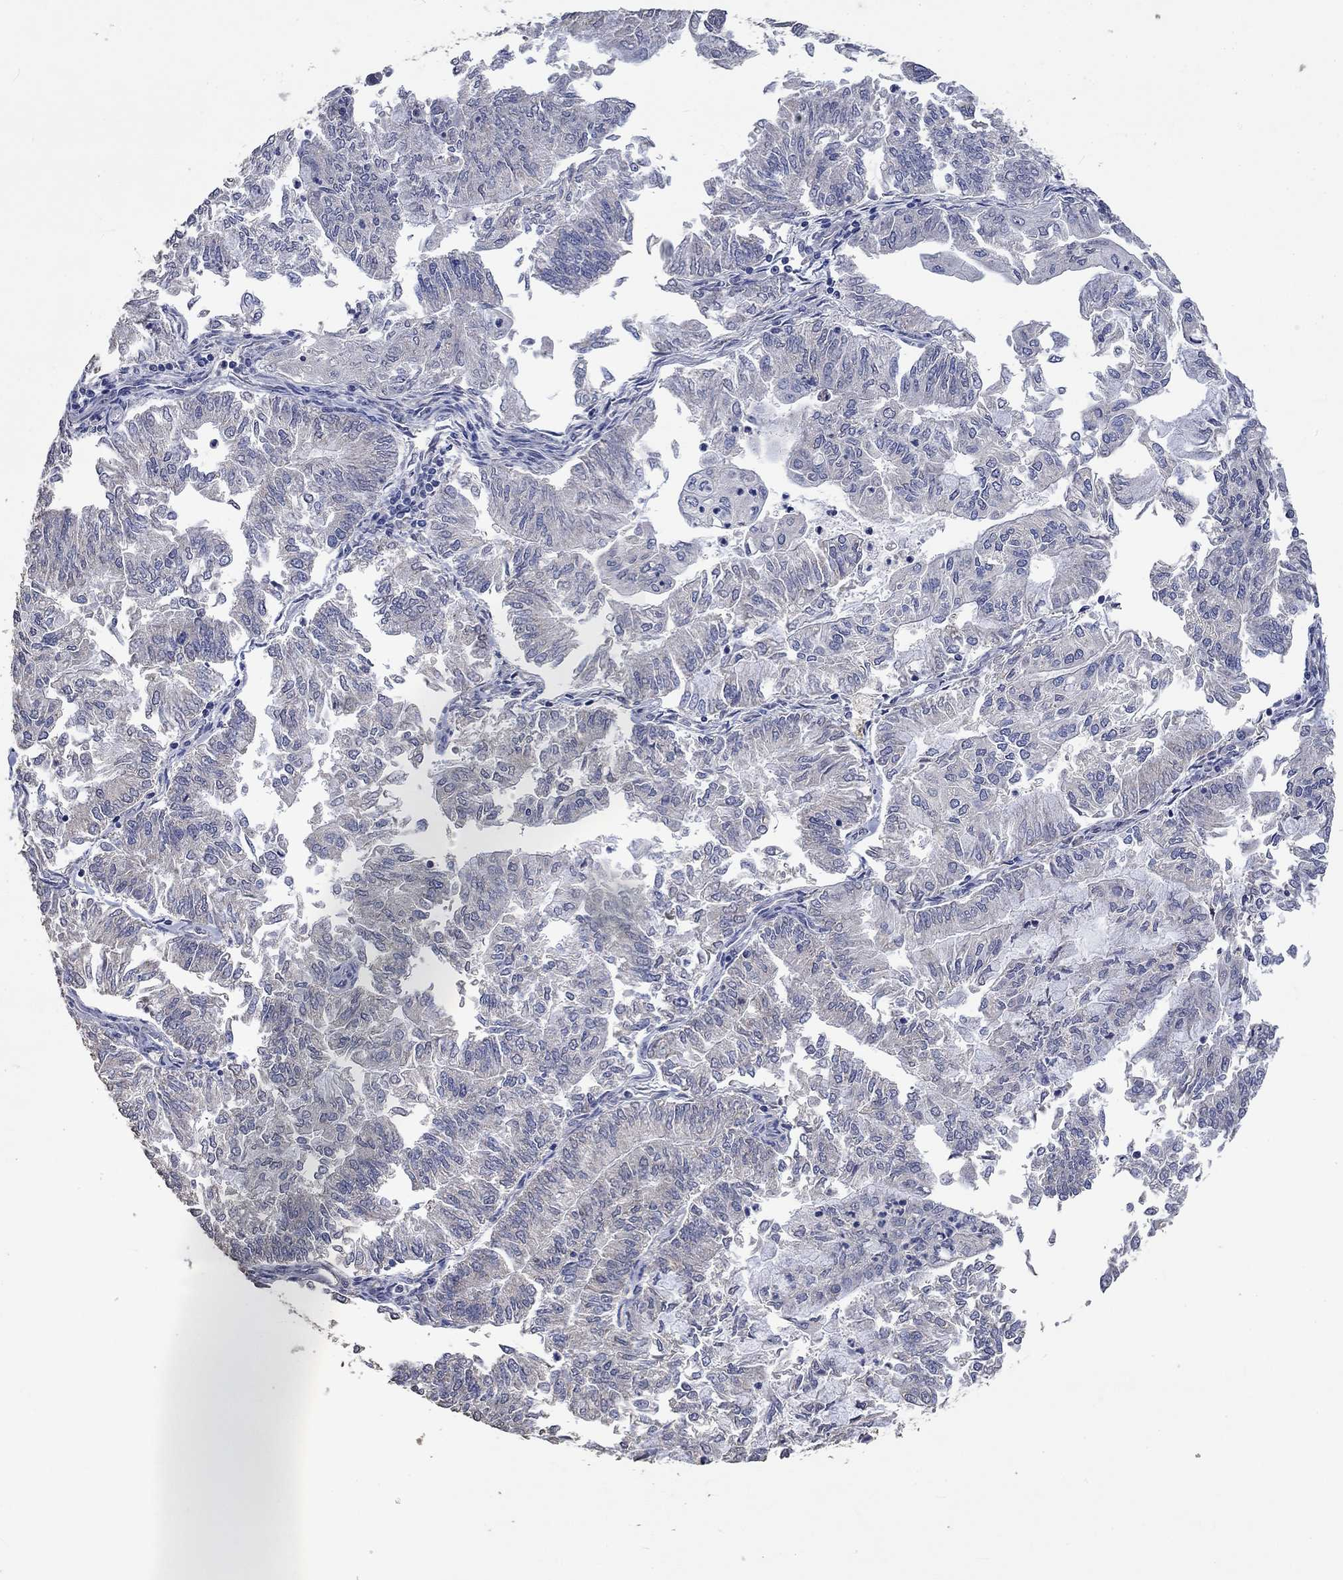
{"staining": {"intensity": "negative", "quantity": "none", "location": "none"}, "tissue": "endometrial cancer", "cell_type": "Tumor cells", "image_type": "cancer", "snomed": [{"axis": "morphology", "description": "Adenocarcinoma, NOS"}, {"axis": "topography", "description": "Endometrium"}], "caption": "The photomicrograph displays no staining of tumor cells in adenocarcinoma (endometrial).", "gene": "PTPN20", "patient": {"sex": "female", "age": 59}}